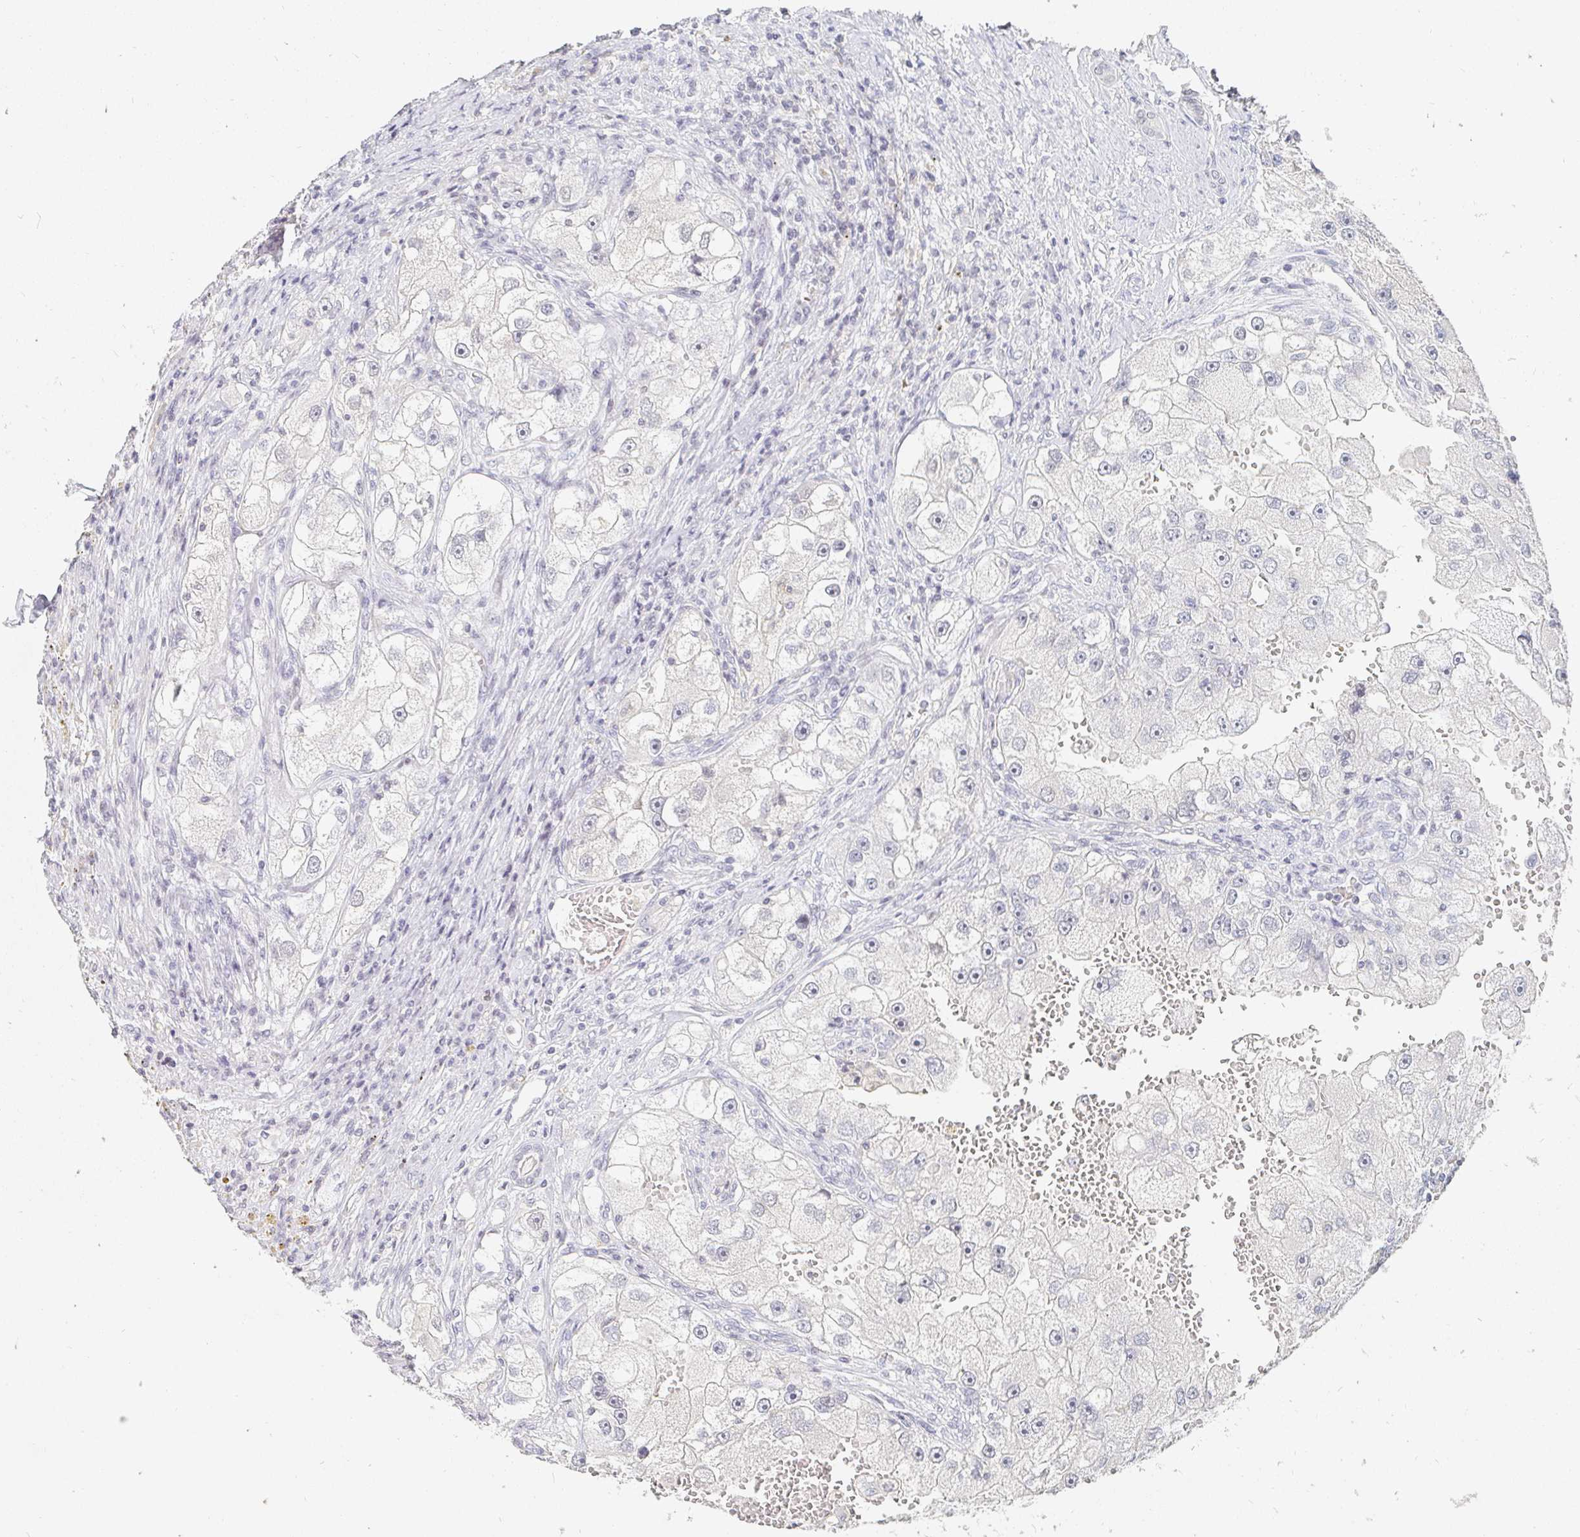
{"staining": {"intensity": "negative", "quantity": "none", "location": "none"}, "tissue": "renal cancer", "cell_type": "Tumor cells", "image_type": "cancer", "snomed": [{"axis": "morphology", "description": "Adenocarcinoma, NOS"}, {"axis": "topography", "description": "Kidney"}], "caption": "Renal cancer (adenocarcinoma) was stained to show a protein in brown. There is no significant staining in tumor cells.", "gene": "NME9", "patient": {"sex": "male", "age": 63}}